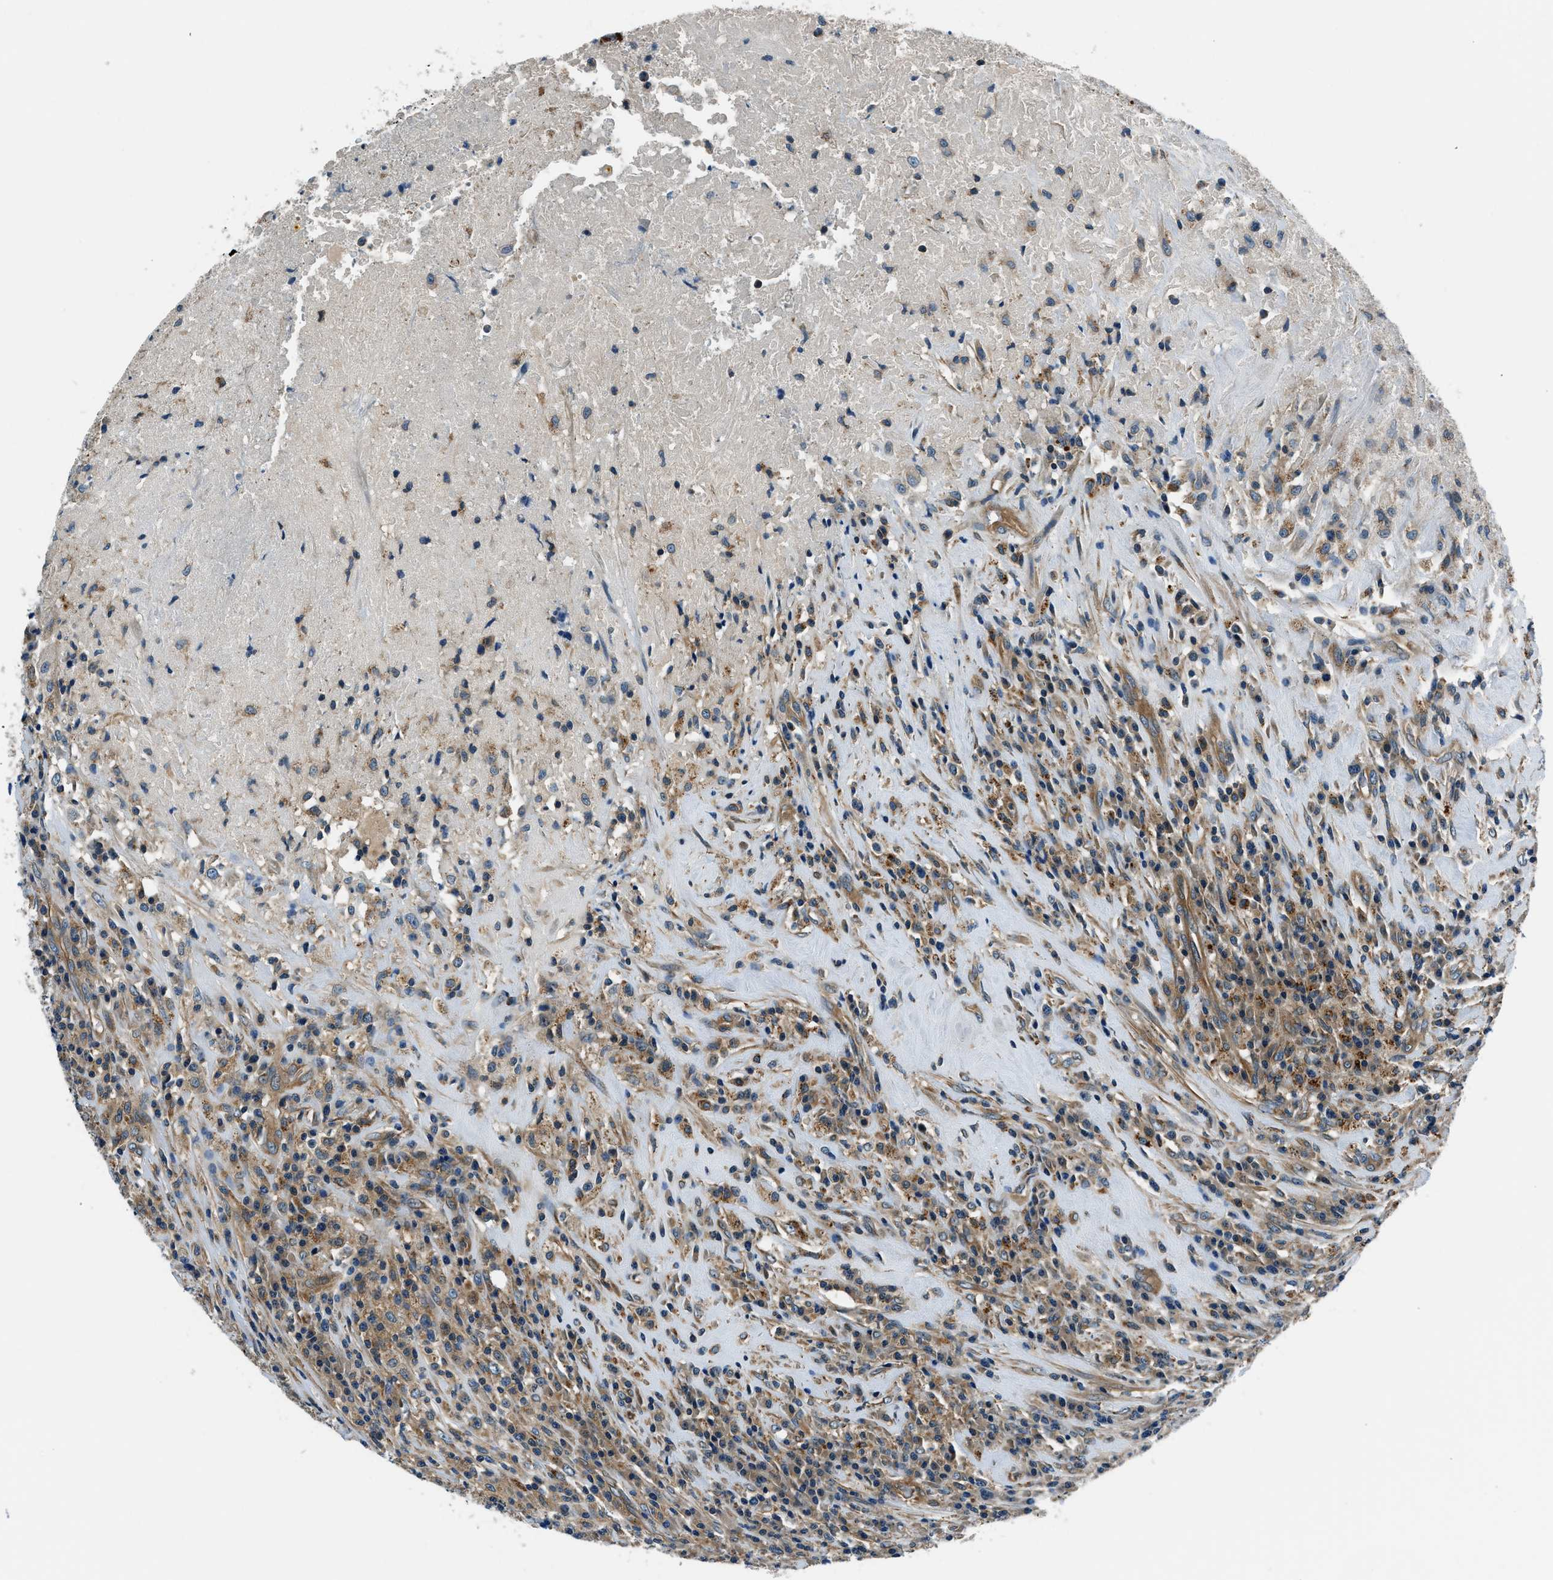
{"staining": {"intensity": "weak", "quantity": "25%-75%", "location": "cytoplasmic/membranous"}, "tissue": "testis cancer", "cell_type": "Tumor cells", "image_type": "cancer", "snomed": [{"axis": "morphology", "description": "Necrosis, NOS"}, {"axis": "morphology", "description": "Carcinoma, Embryonal, NOS"}, {"axis": "topography", "description": "Testis"}], "caption": "IHC image of human embryonal carcinoma (testis) stained for a protein (brown), which shows low levels of weak cytoplasmic/membranous expression in approximately 25%-75% of tumor cells.", "gene": "SLC19A2", "patient": {"sex": "male", "age": 19}}